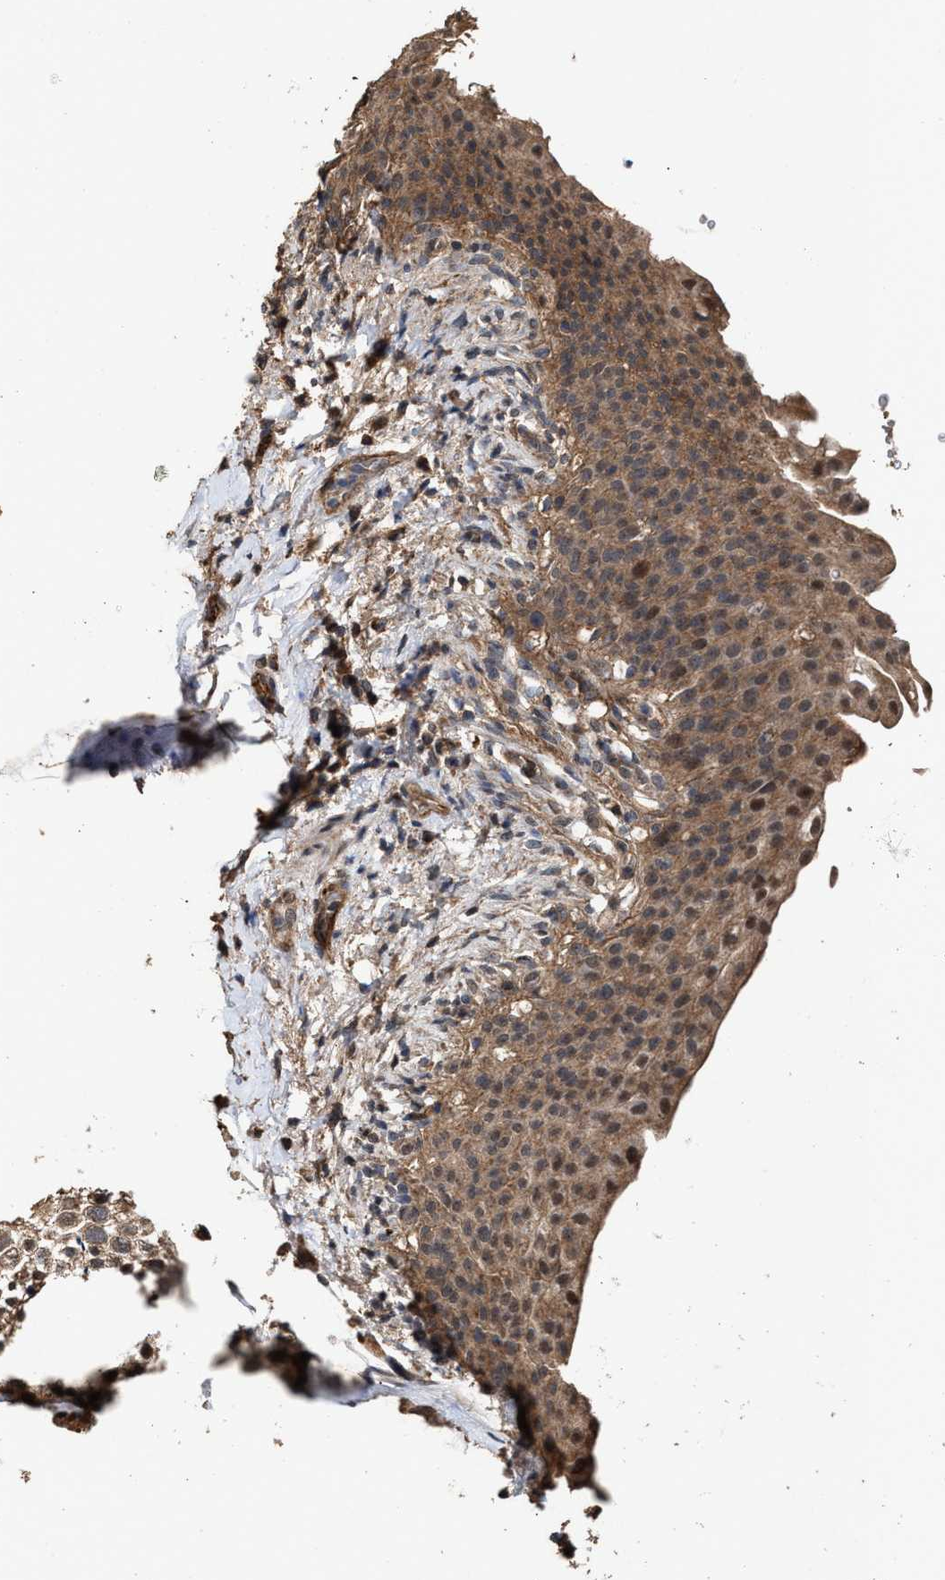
{"staining": {"intensity": "moderate", "quantity": ">75%", "location": "cytoplasmic/membranous,nuclear"}, "tissue": "urinary bladder", "cell_type": "Urothelial cells", "image_type": "normal", "snomed": [{"axis": "morphology", "description": "Normal tissue, NOS"}, {"axis": "topography", "description": "Urinary bladder"}], "caption": "An IHC photomicrograph of normal tissue is shown. Protein staining in brown shows moderate cytoplasmic/membranous,nuclear positivity in urinary bladder within urothelial cells.", "gene": "ZNHIT6", "patient": {"sex": "female", "age": 60}}